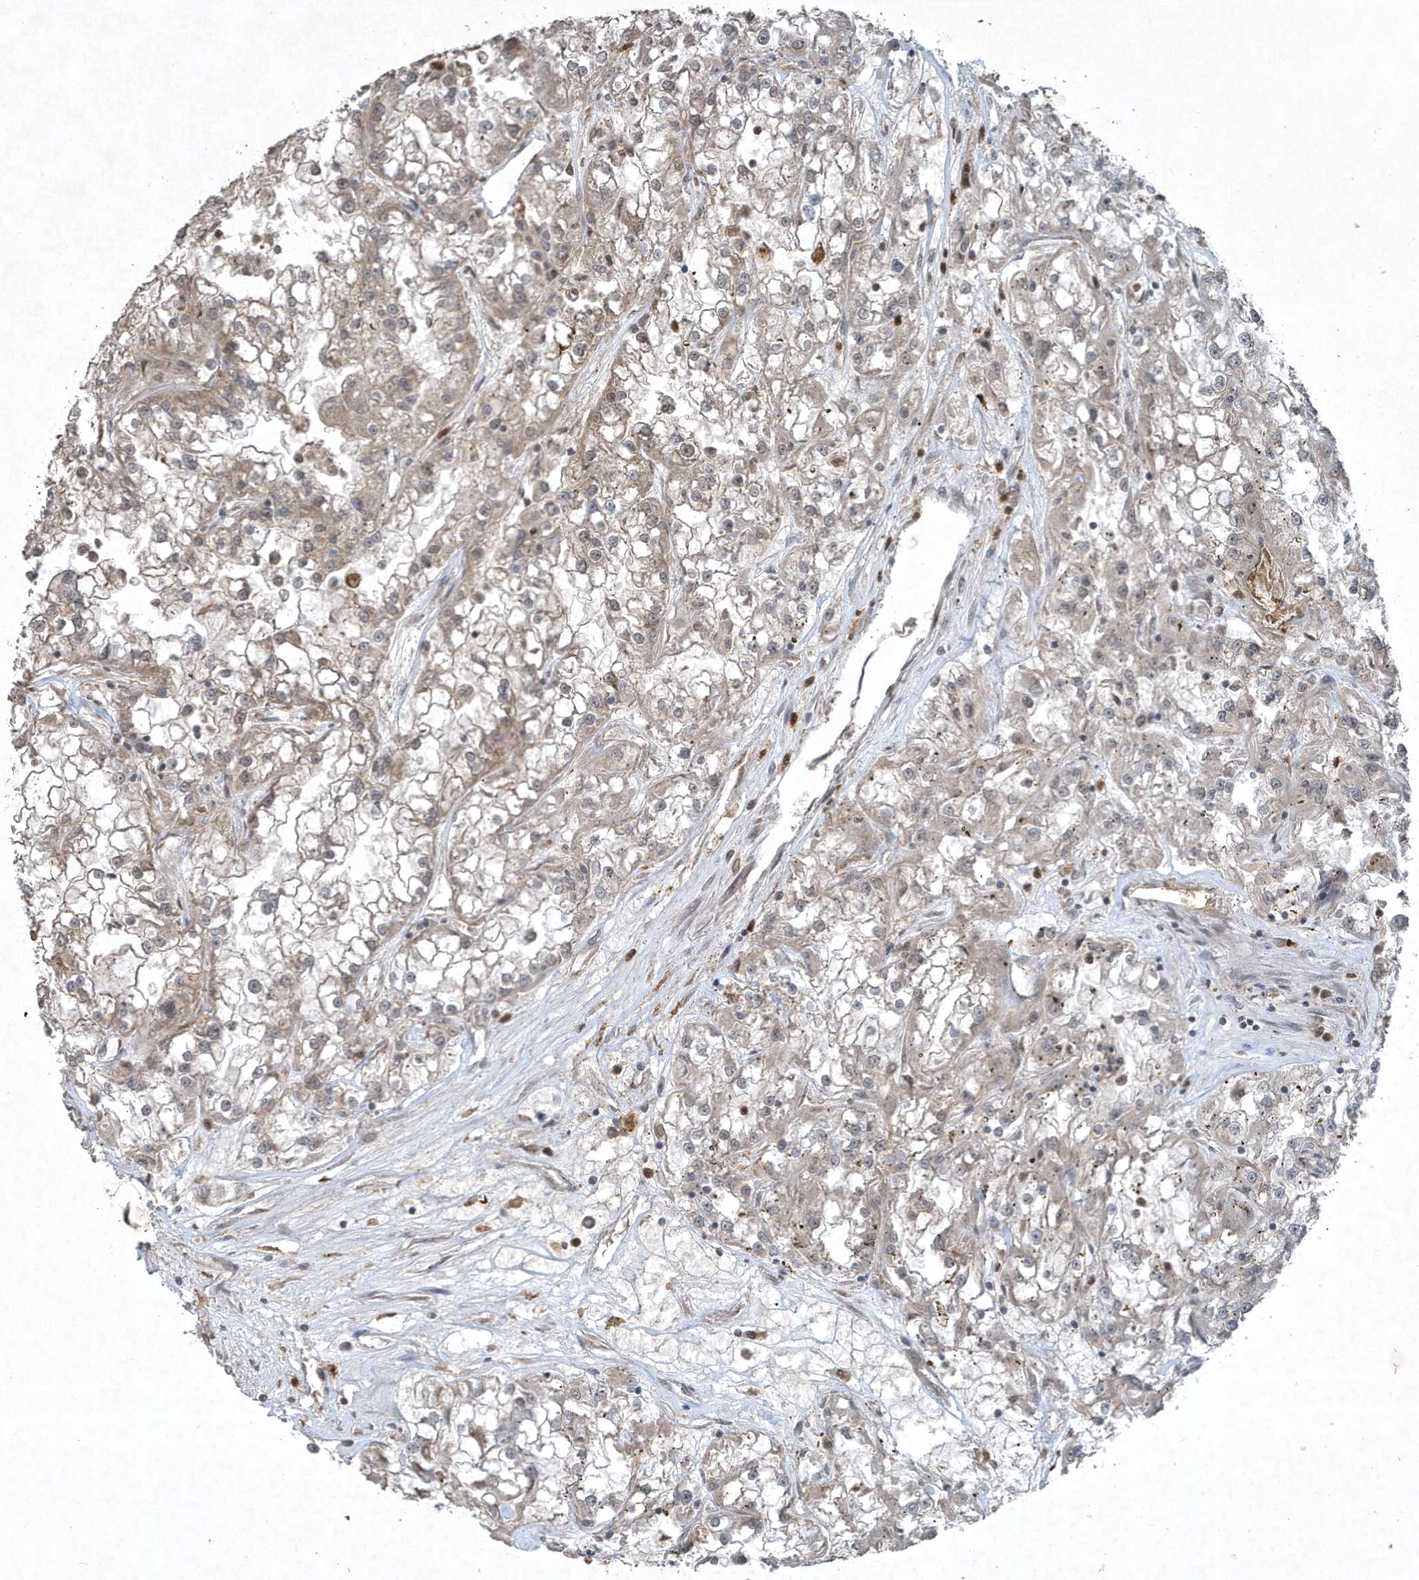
{"staining": {"intensity": "weak", "quantity": "<25%", "location": "cytoplasmic/membranous,nuclear"}, "tissue": "renal cancer", "cell_type": "Tumor cells", "image_type": "cancer", "snomed": [{"axis": "morphology", "description": "Adenocarcinoma, NOS"}, {"axis": "topography", "description": "Kidney"}], "caption": "The immunohistochemistry (IHC) image has no significant positivity in tumor cells of adenocarcinoma (renal) tissue.", "gene": "HSPA1A", "patient": {"sex": "female", "age": 52}}